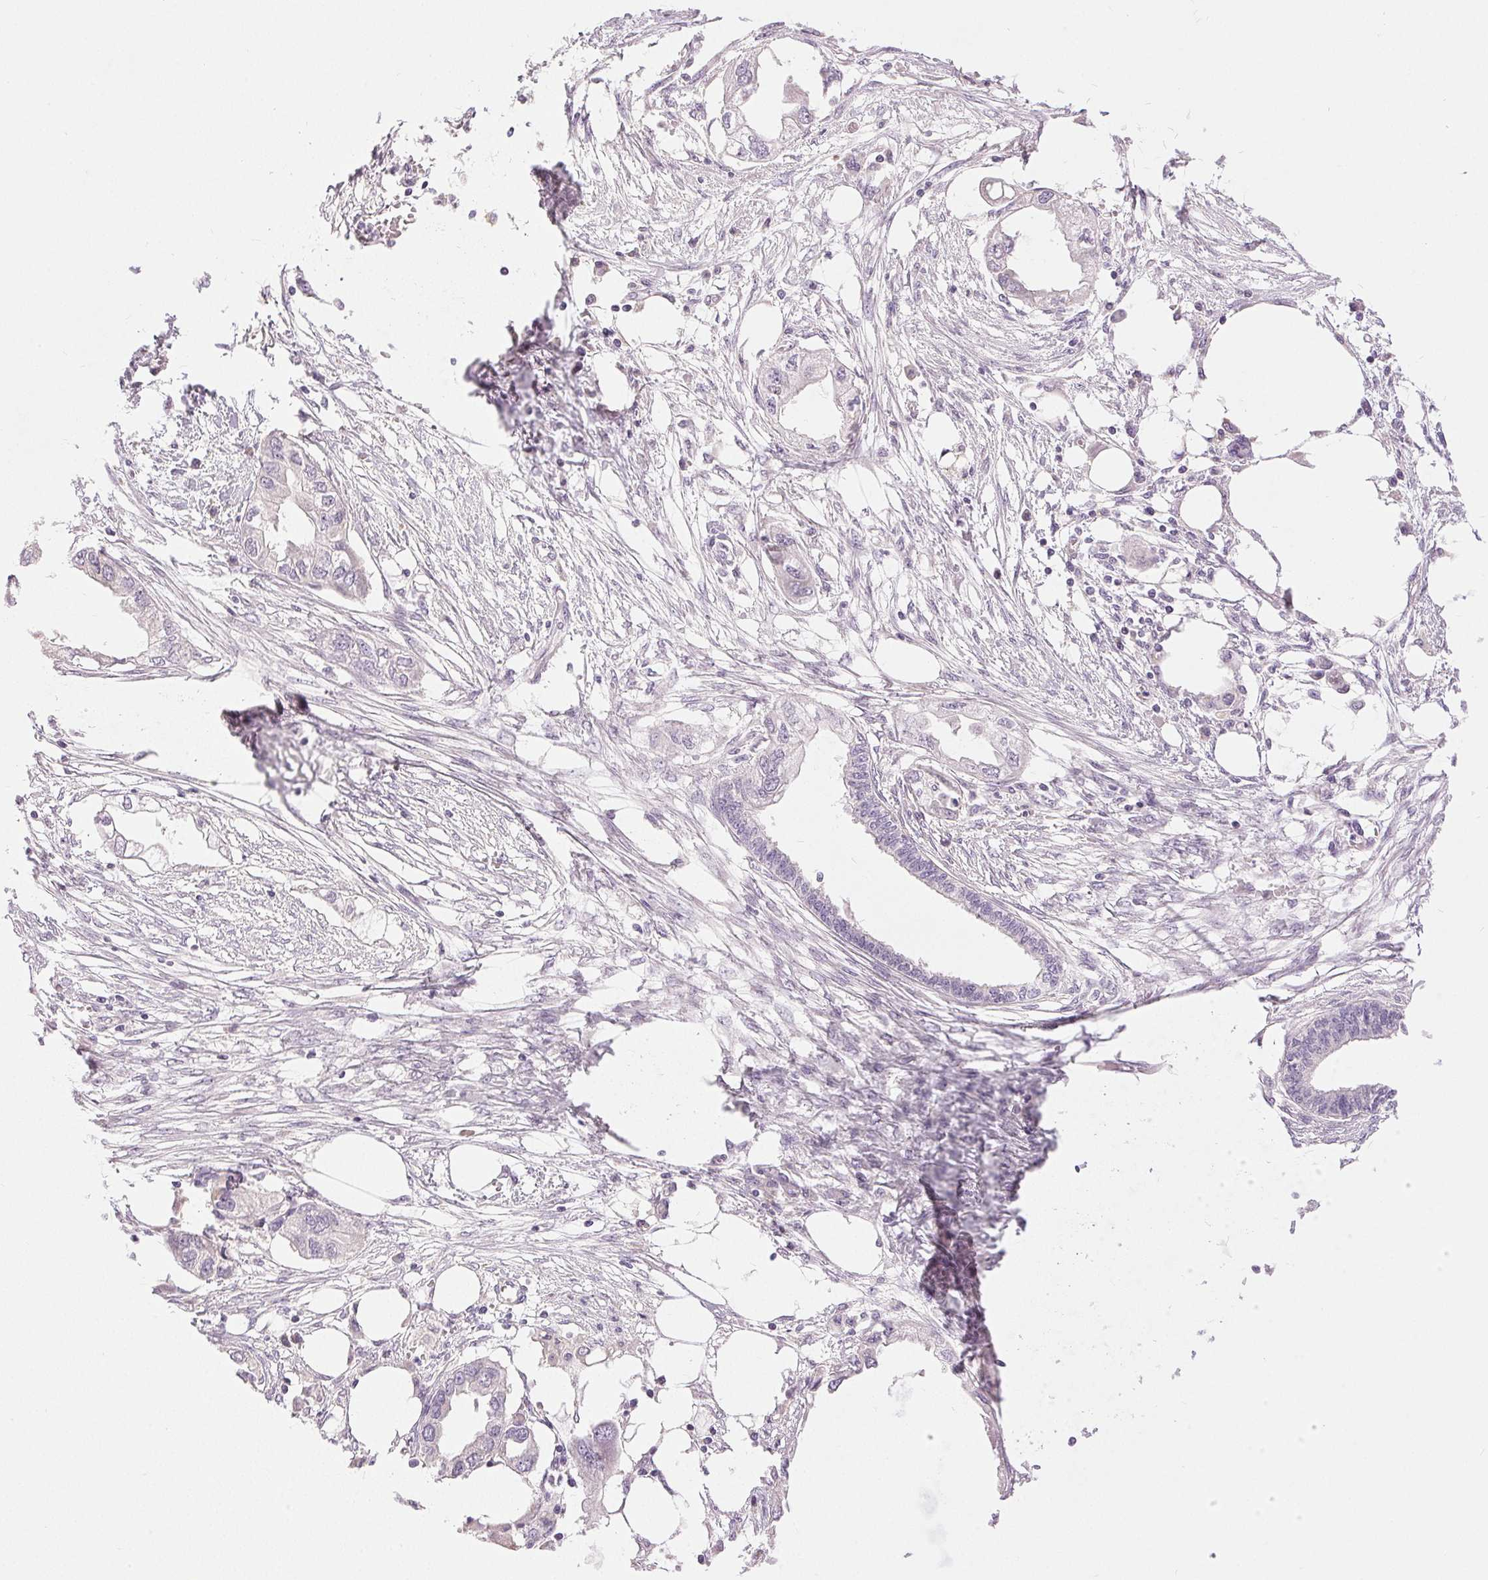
{"staining": {"intensity": "negative", "quantity": "none", "location": "none"}, "tissue": "endometrial cancer", "cell_type": "Tumor cells", "image_type": "cancer", "snomed": [{"axis": "morphology", "description": "Adenocarcinoma, NOS"}, {"axis": "morphology", "description": "Adenocarcinoma, metastatic, NOS"}, {"axis": "topography", "description": "Adipose tissue"}, {"axis": "topography", "description": "Endometrium"}], "caption": "Tumor cells show no significant protein staining in endometrial cancer. (IHC, brightfield microscopy, high magnification).", "gene": "DSG3", "patient": {"sex": "female", "age": 67}}